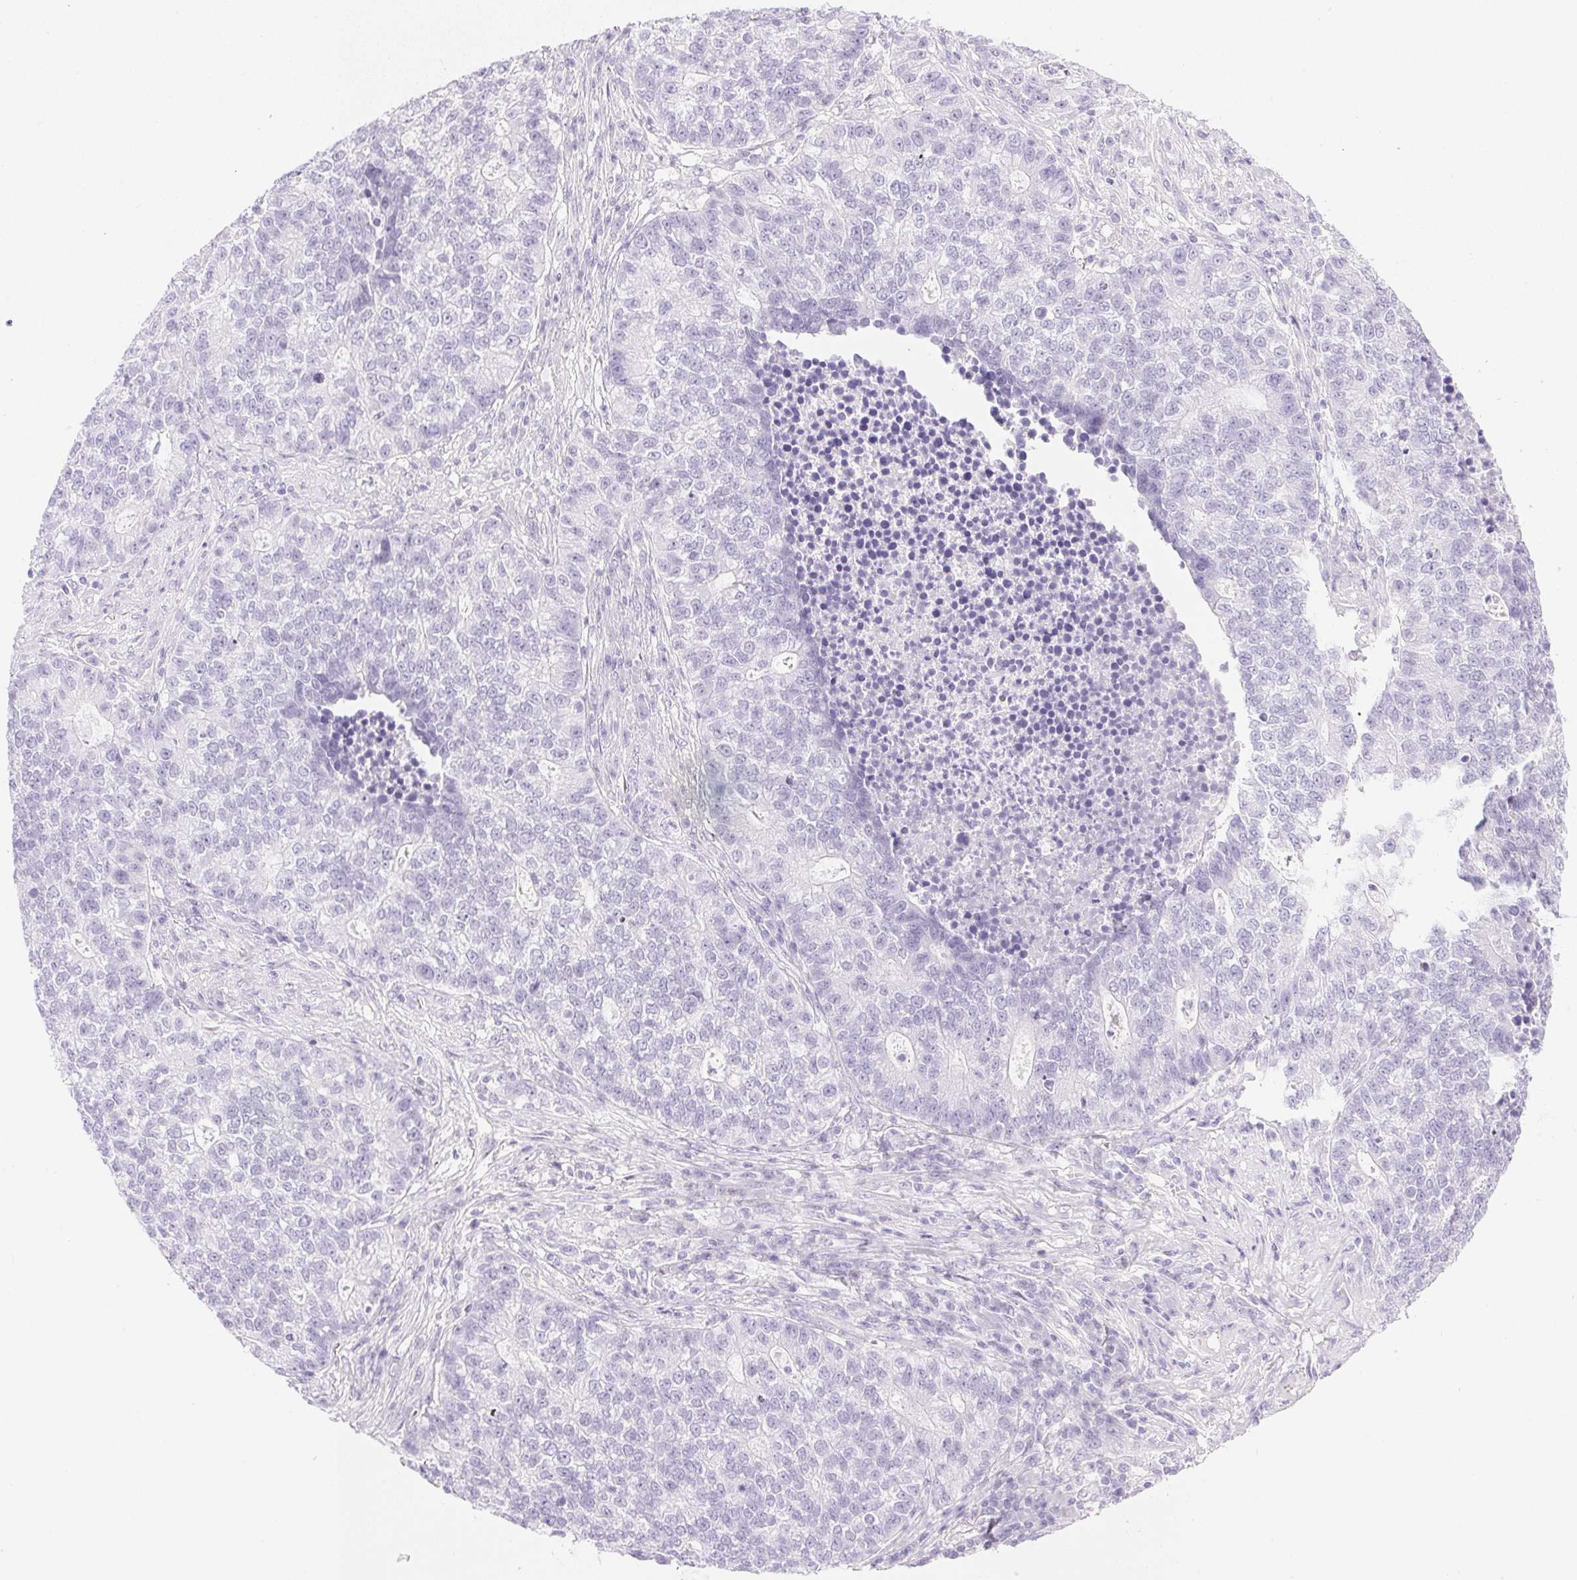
{"staining": {"intensity": "negative", "quantity": "none", "location": "none"}, "tissue": "lung cancer", "cell_type": "Tumor cells", "image_type": "cancer", "snomed": [{"axis": "morphology", "description": "Adenocarcinoma, NOS"}, {"axis": "topography", "description": "Lung"}], "caption": "Immunohistochemistry (IHC) micrograph of neoplastic tissue: human adenocarcinoma (lung) stained with DAB shows no significant protein staining in tumor cells.", "gene": "CPB1", "patient": {"sex": "male", "age": 57}}